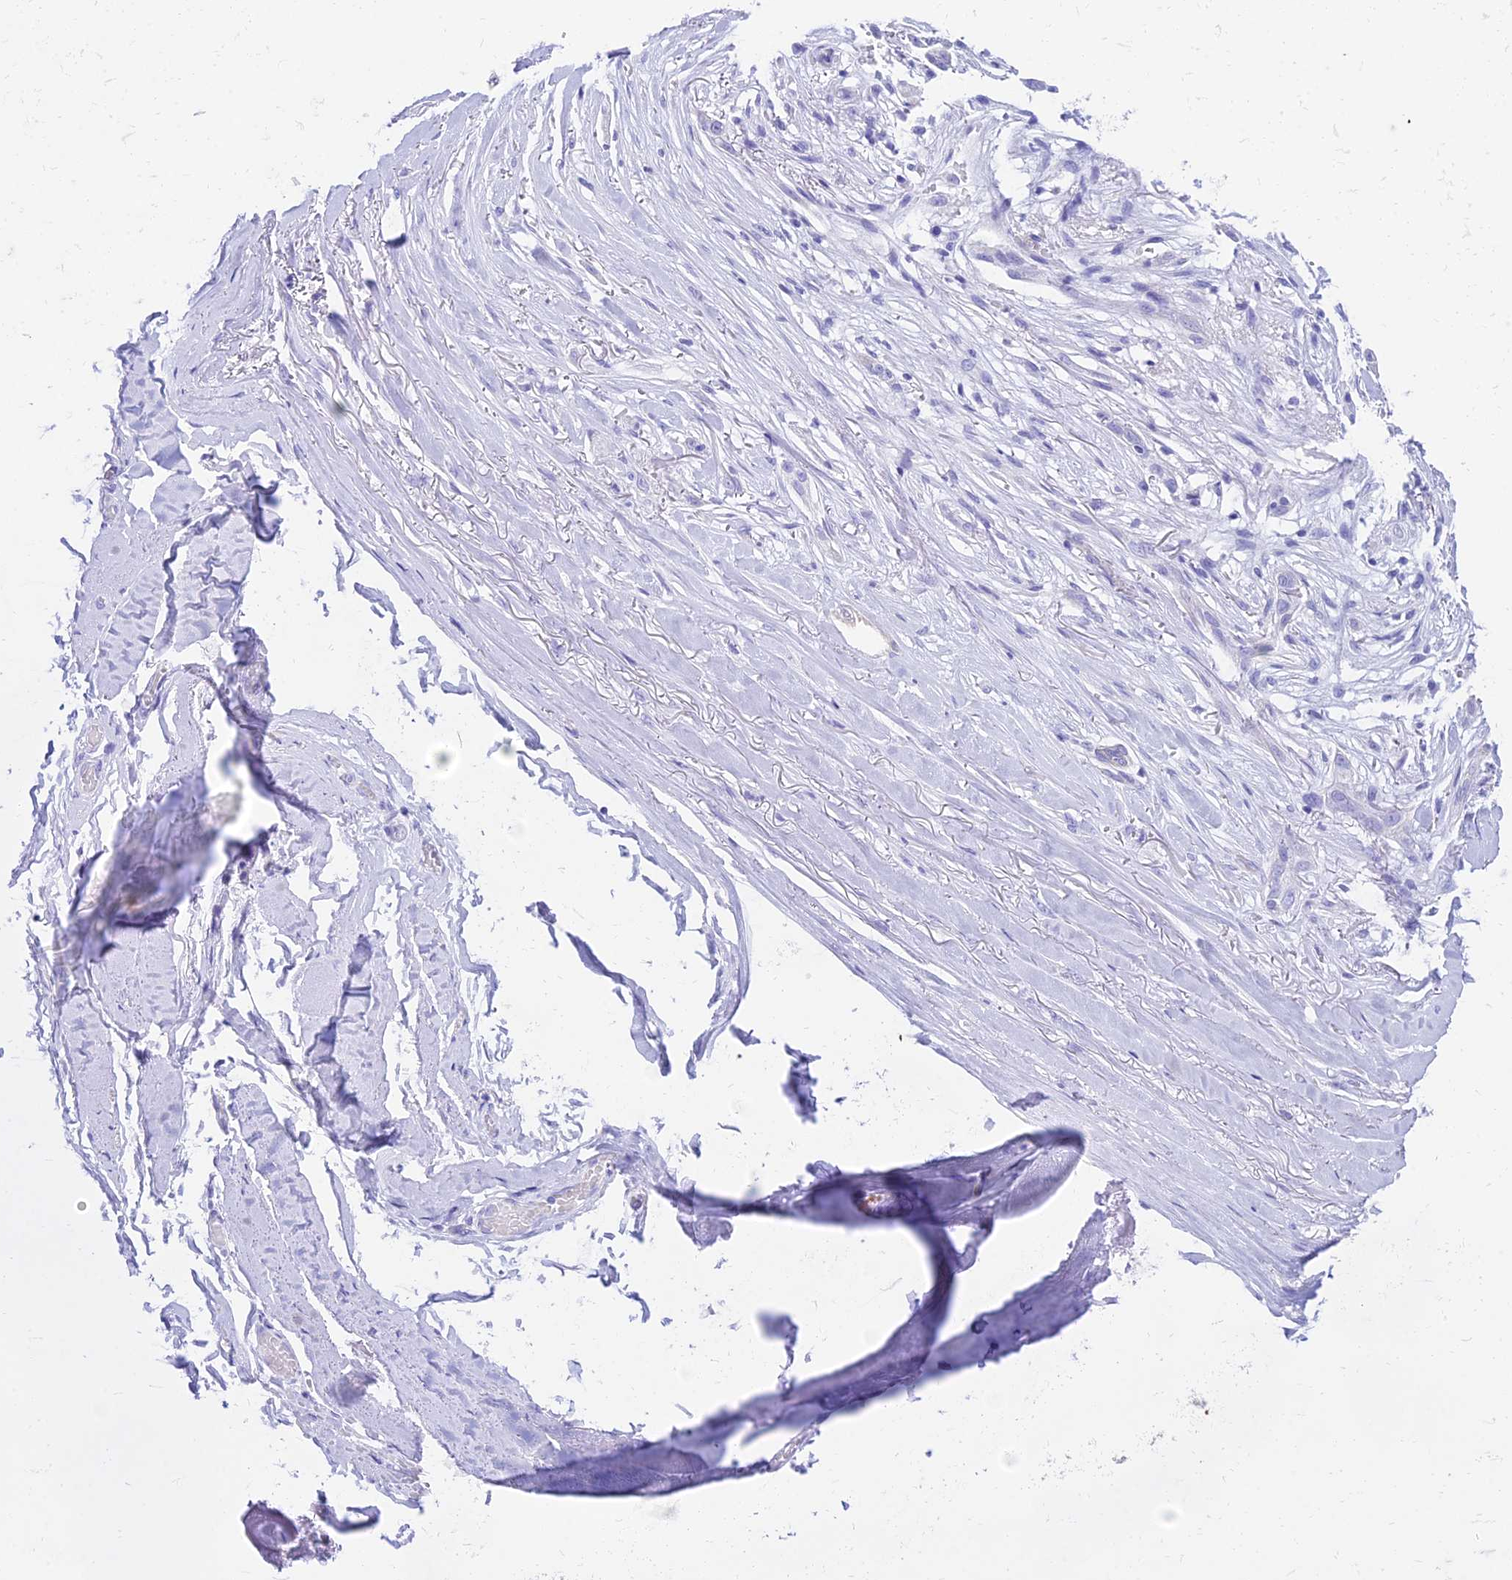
{"staining": {"intensity": "negative", "quantity": "none", "location": "none"}, "tissue": "adipose tissue", "cell_type": "Adipocytes", "image_type": "normal", "snomed": [{"axis": "morphology", "description": "Normal tissue, NOS"}, {"axis": "morphology", "description": "Basal cell carcinoma"}, {"axis": "topography", "description": "Skin"}], "caption": "IHC of normal human adipose tissue reveals no positivity in adipocytes.", "gene": "TAC3", "patient": {"sex": "female", "age": 89}}